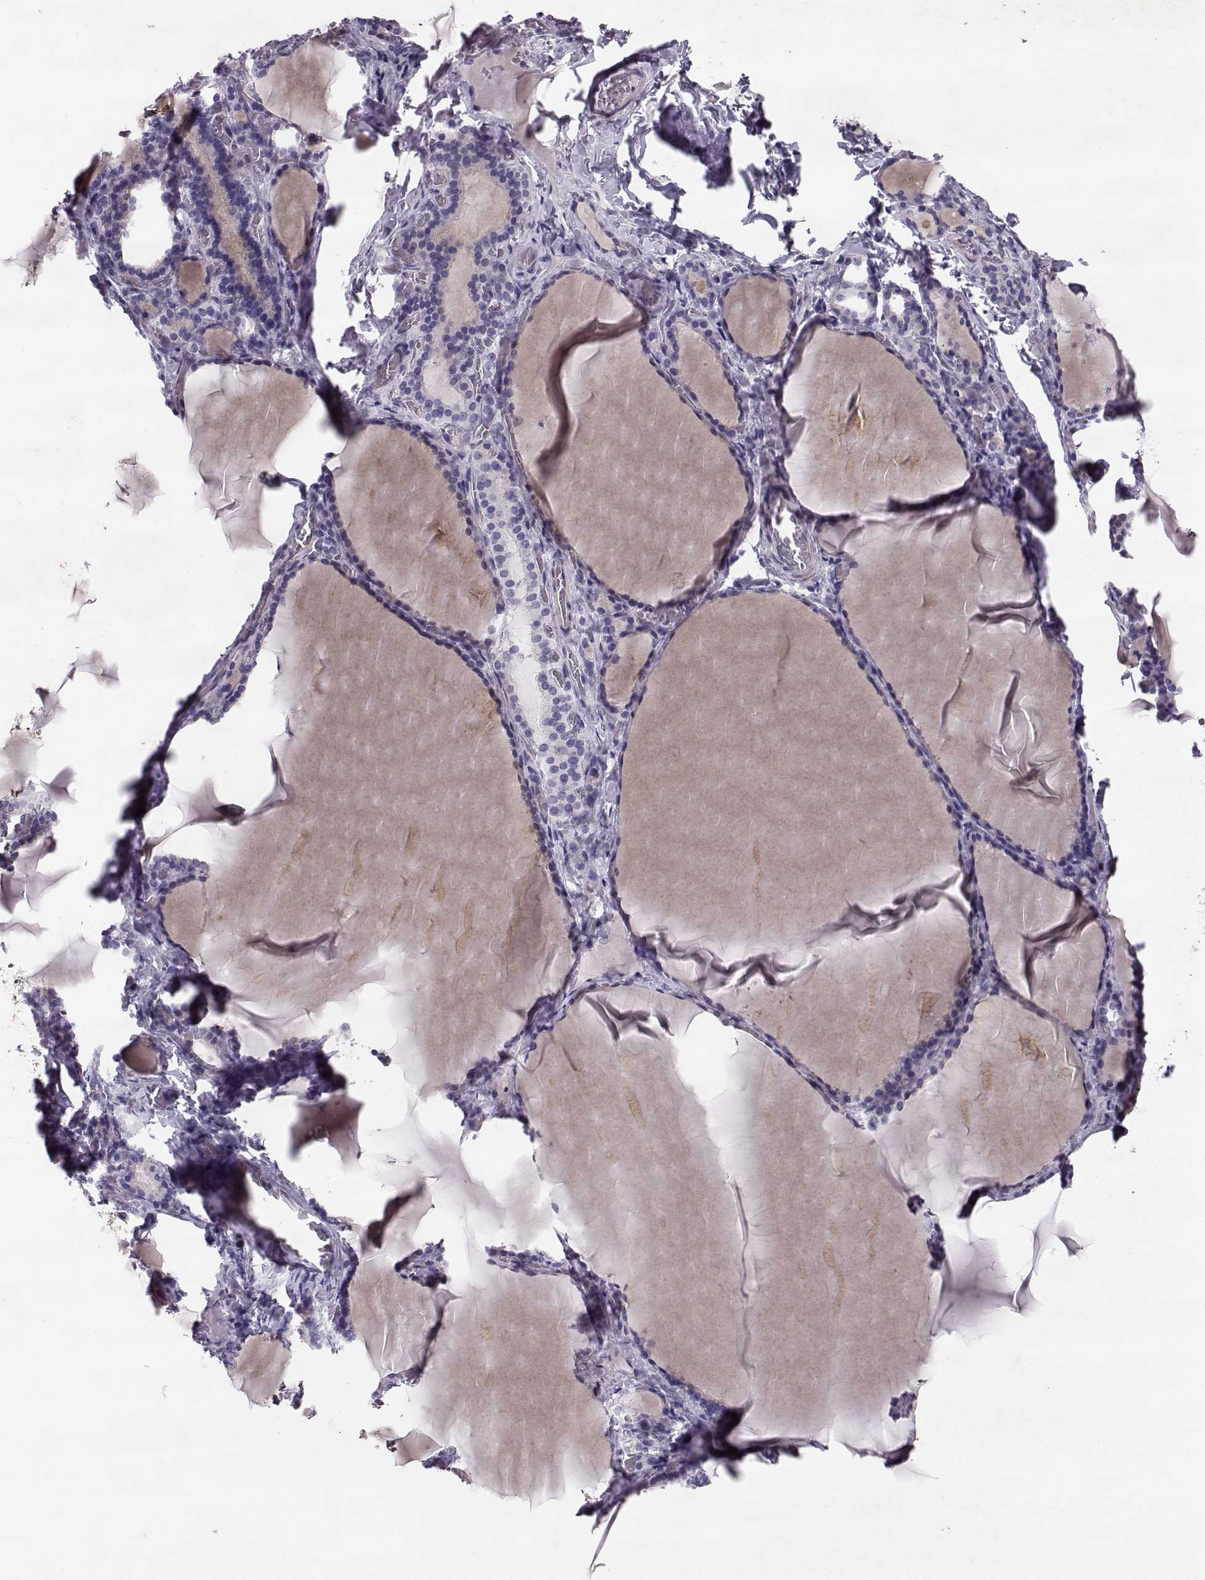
{"staining": {"intensity": "negative", "quantity": "none", "location": "none"}, "tissue": "thyroid gland", "cell_type": "Glandular cells", "image_type": "normal", "snomed": [{"axis": "morphology", "description": "Normal tissue, NOS"}, {"axis": "morphology", "description": "Hyperplasia, NOS"}, {"axis": "topography", "description": "Thyroid gland"}], "caption": "This is an immunohistochemistry (IHC) histopathology image of normal human thyroid gland. There is no expression in glandular cells.", "gene": "RD3", "patient": {"sex": "female", "age": 27}}